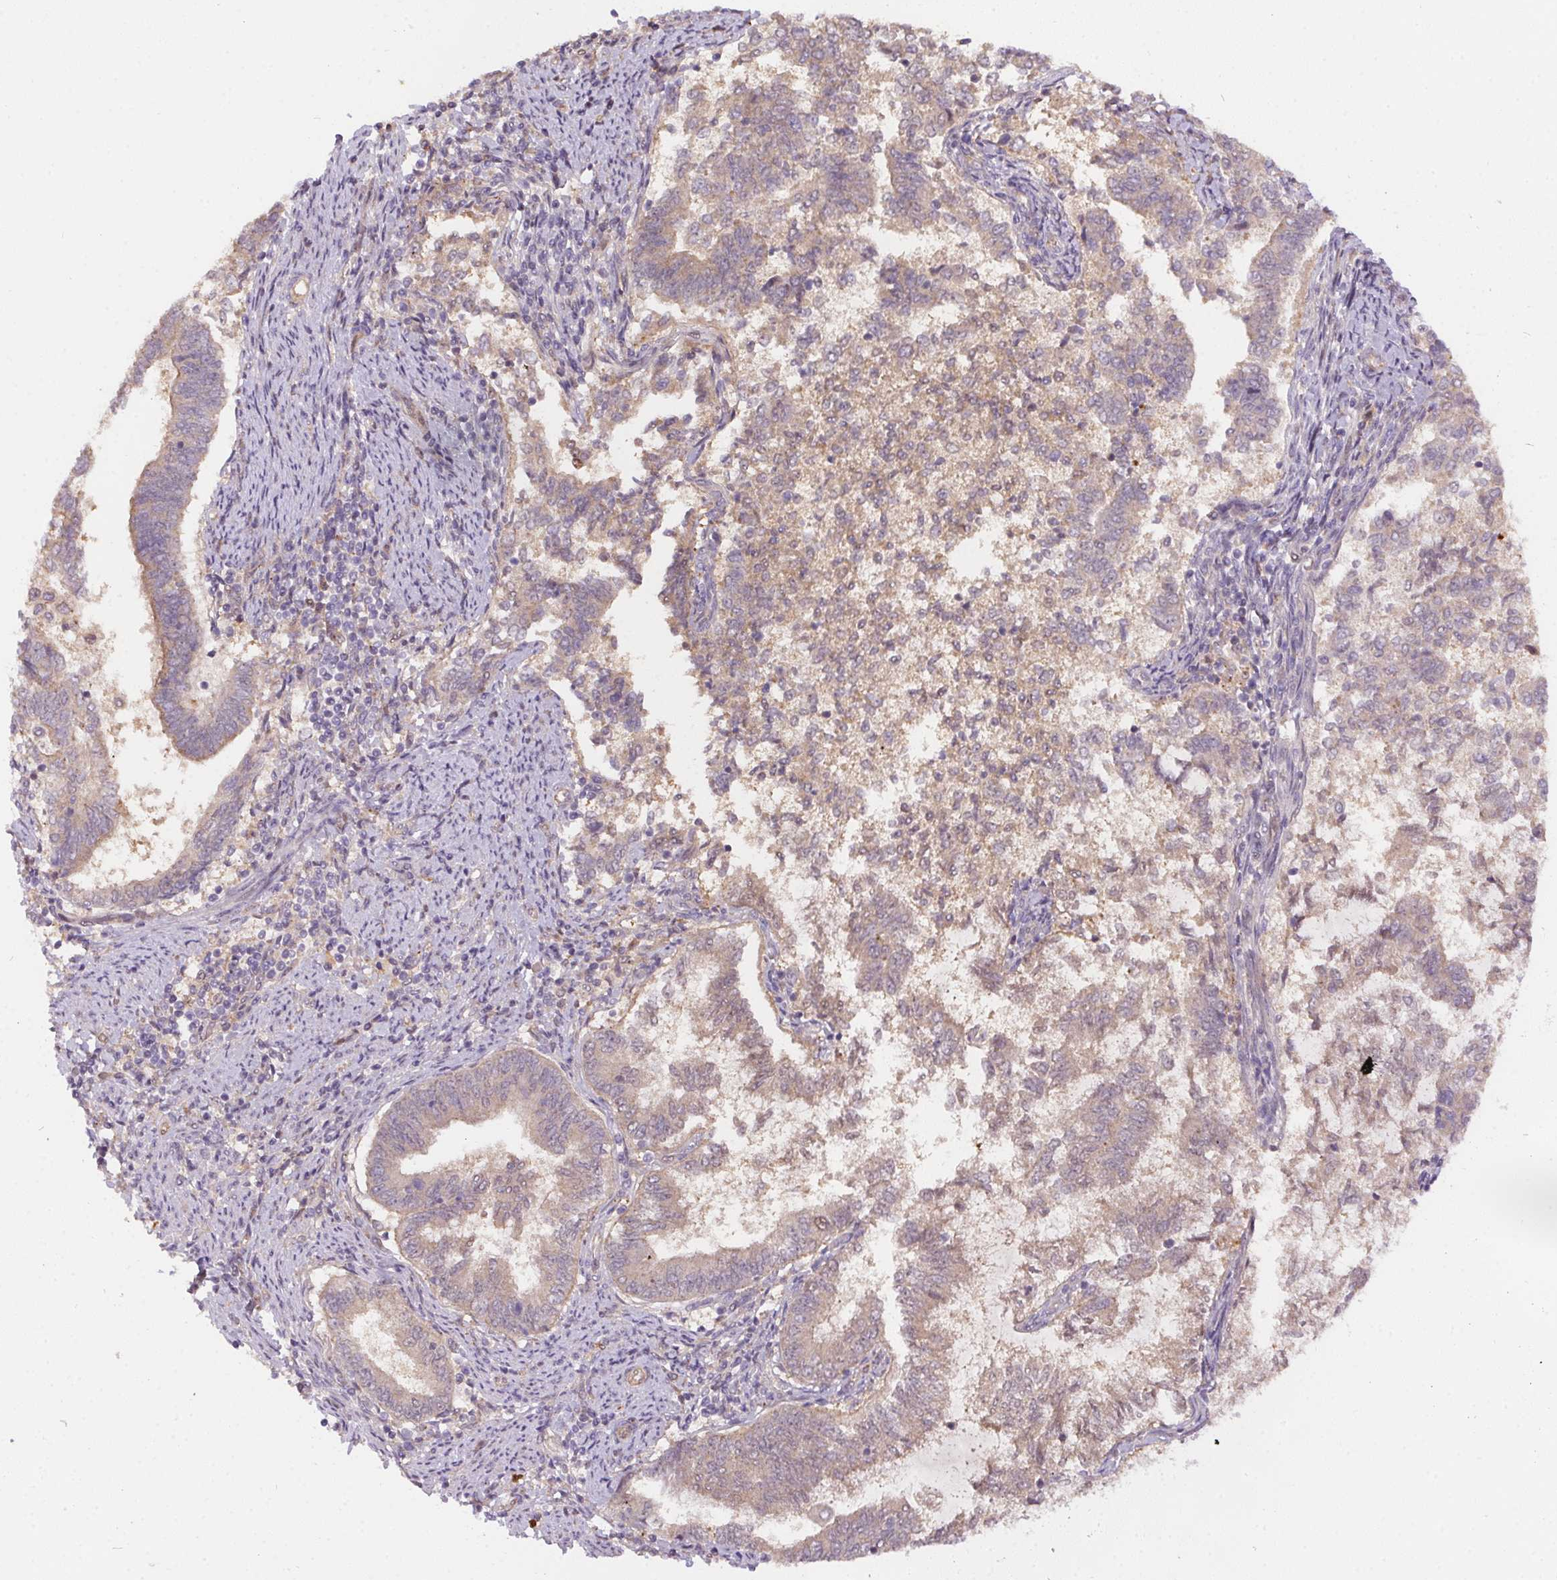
{"staining": {"intensity": "weak", "quantity": ">75%", "location": "cytoplasmic/membranous"}, "tissue": "endometrial cancer", "cell_type": "Tumor cells", "image_type": "cancer", "snomed": [{"axis": "morphology", "description": "Adenocarcinoma, NOS"}, {"axis": "topography", "description": "Endometrium"}], "caption": "A micrograph showing weak cytoplasmic/membranous positivity in approximately >75% of tumor cells in adenocarcinoma (endometrial), as visualized by brown immunohistochemical staining.", "gene": "NUDT16", "patient": {"sex": "female", "age": 65}}